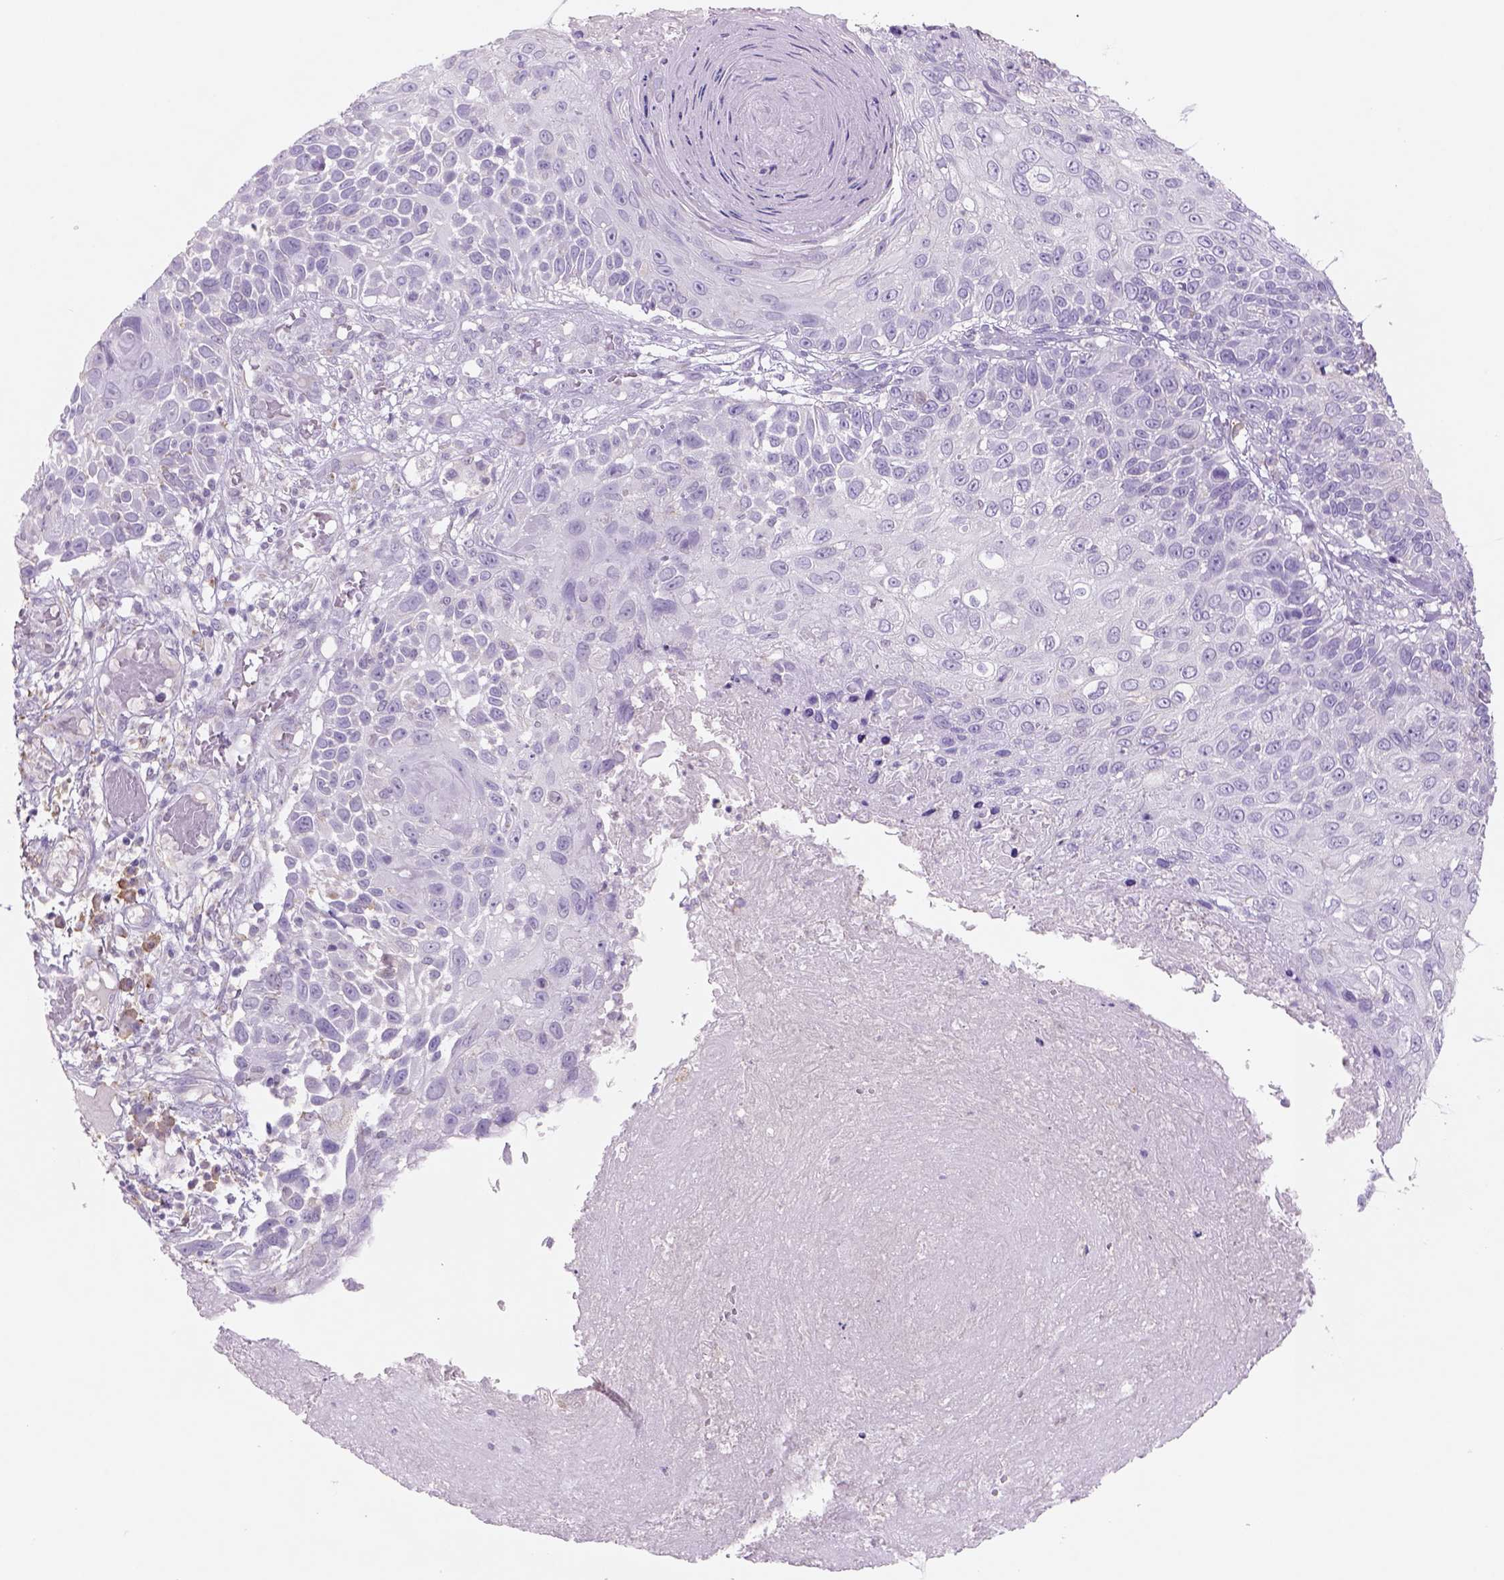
{"staining": {"intensity": "negative", "quantity": "none", "location": "none"}, "tissue": "skin cancer", "cell_type": "Tumor cells", "image_type": "cancer", "snomed": [{"axis": "morphology", "description": "Squamous cell carcinoma, NOS"}, {"axis": "topography", "description": "Skin"}], "caption": "This is an IHC micrograph of skin cancer (squamous cell carcinoma). There is no expression in tumor cells.", "gene": "NAALAD2", "patient": {"sex": "male", "age": 92}}